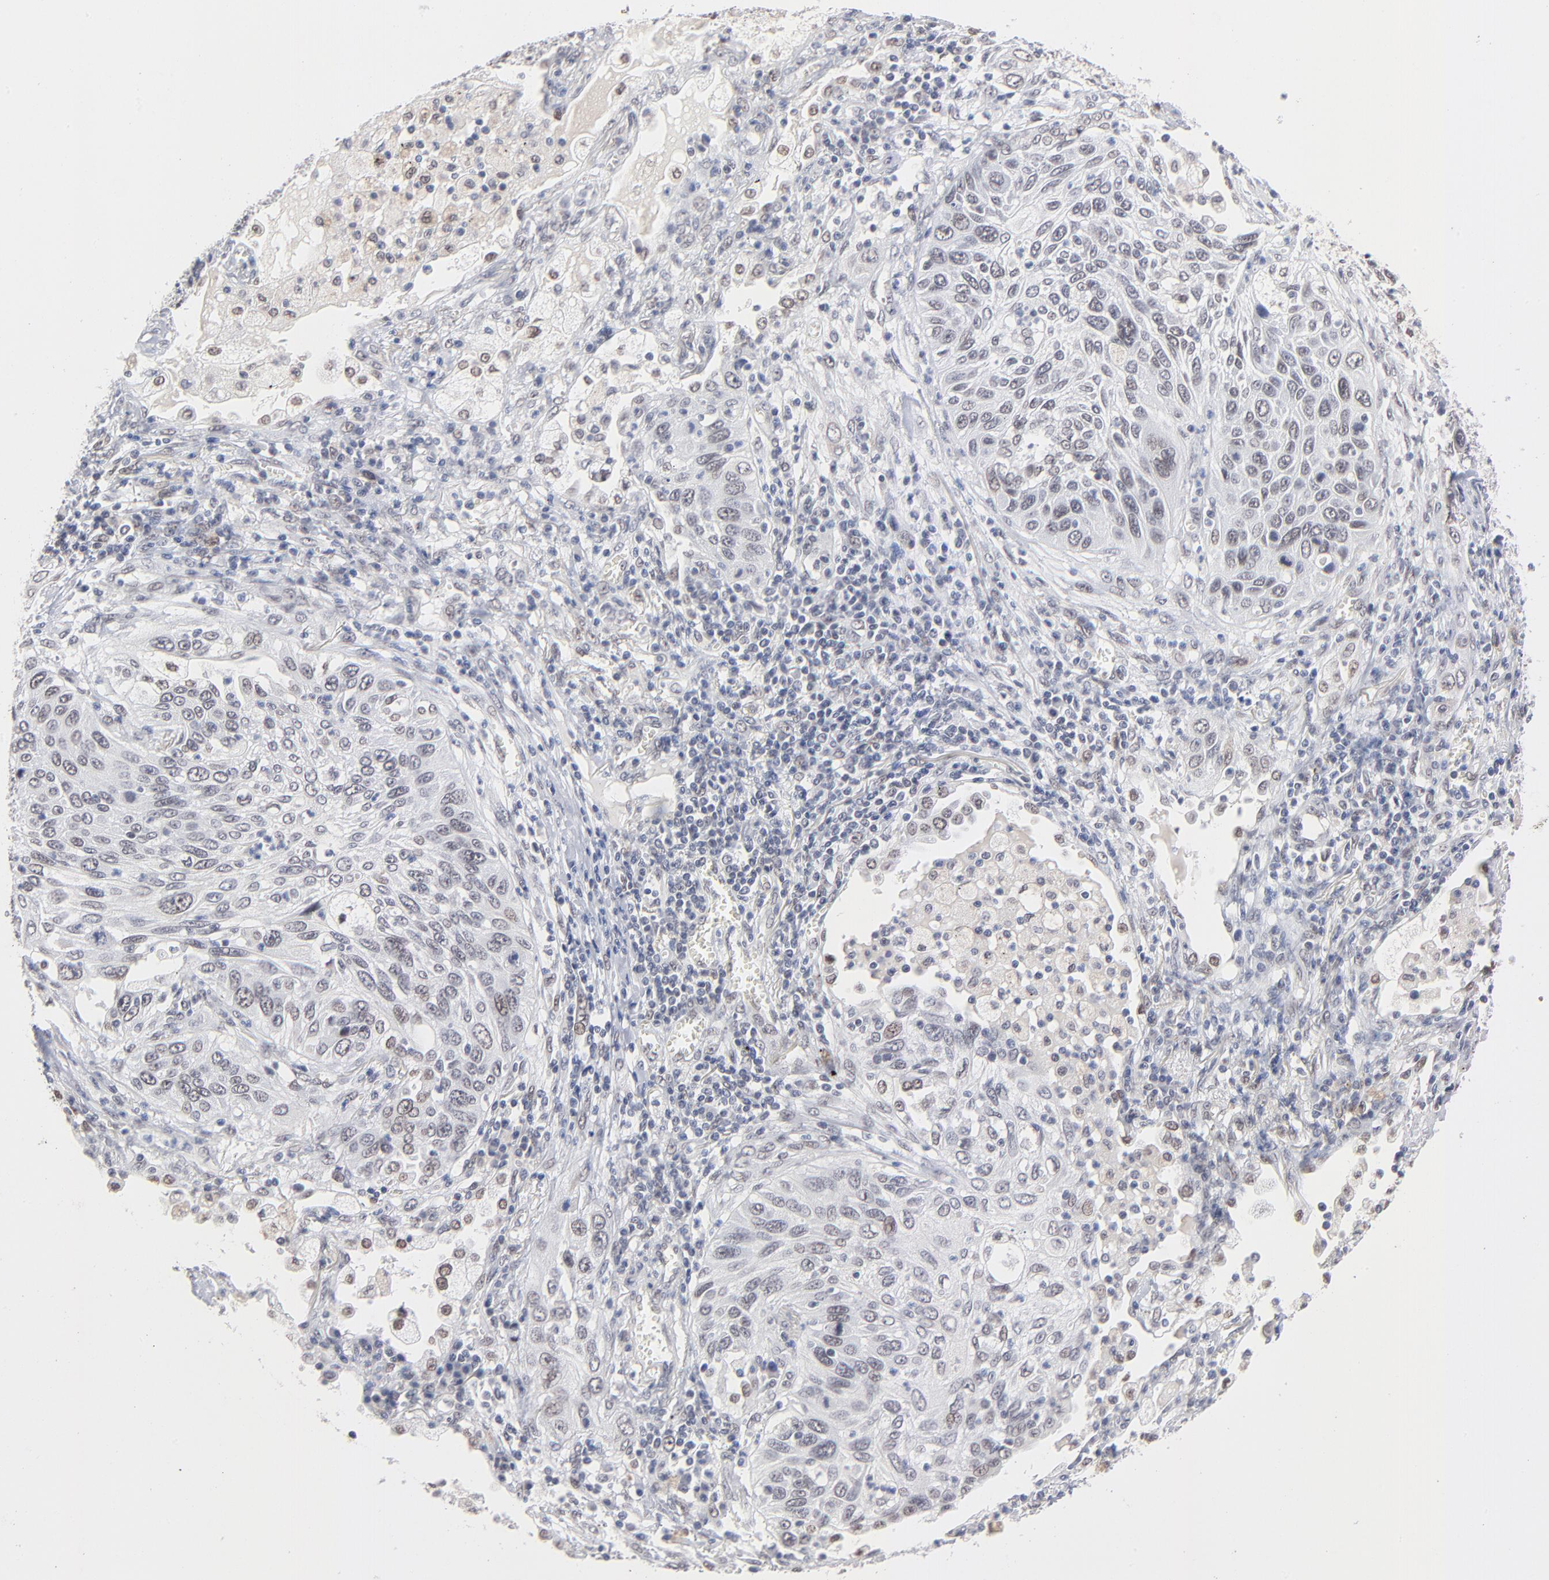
{"staining": {"intensity": "negative", "quantity": "none", "location": "none"}, "tissue": "lung cancer", "cell_type": "Tumor cells", "image_type": "cancer", "snomed": [{"axis": "morphology", "description": "Squamous cell carcinoma, NOS"}, {"axis": "topography", "description": "Lung"}], "caption": "High power microscopy histopathology image of an IHC image of lung cancer (squamous cell carcinoma), revealing no significant positivity in tumor cells.", "gene": "MBIP", "patient": {"sex": "female", "age": 76}}